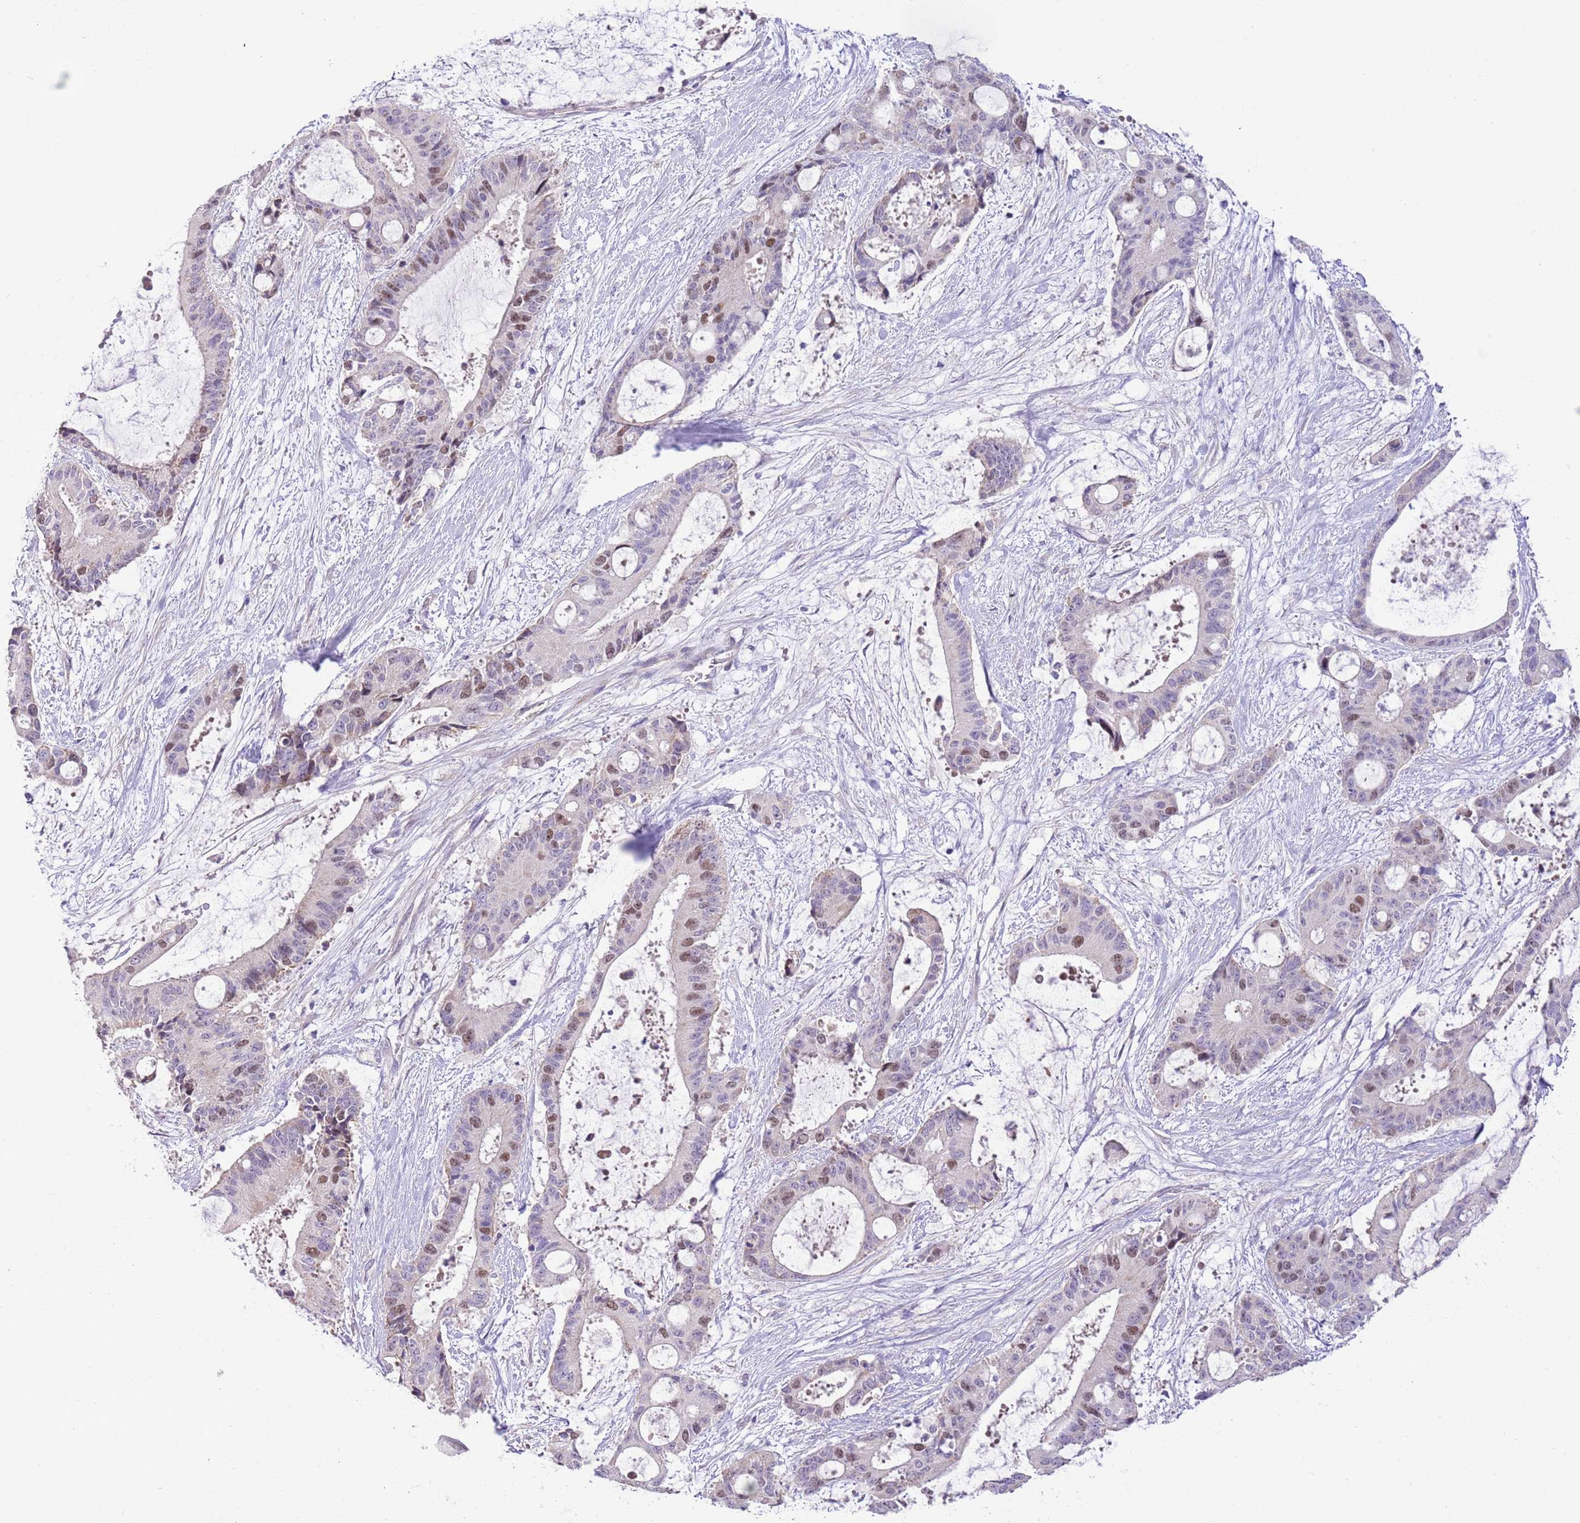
{"staining": {"intensity": "moderate", "quantity": "<25%", "location": "nuclear"}, "tissue": "liver cancer", "cell_type": "Tumor cells", "image_type": "cancer", "snomed": [{"axis": "morphology", "description": "Normal tissue, NOS"}, {"axis": "morphology", "description": "Cholangiocarcinoma"}, {"axis": "topography", "description": "Liver"}, {"axis": "topography", "description": "Peripheral nerve tissue"}], "caption": "A low amount of moderate nuclear staining is appreciated in about <25% of tumor cells in cholangiocarcinoma (liver) tissue.", "gene": "FBRSL1", "patient": {"sex": "female", "age": 73}}